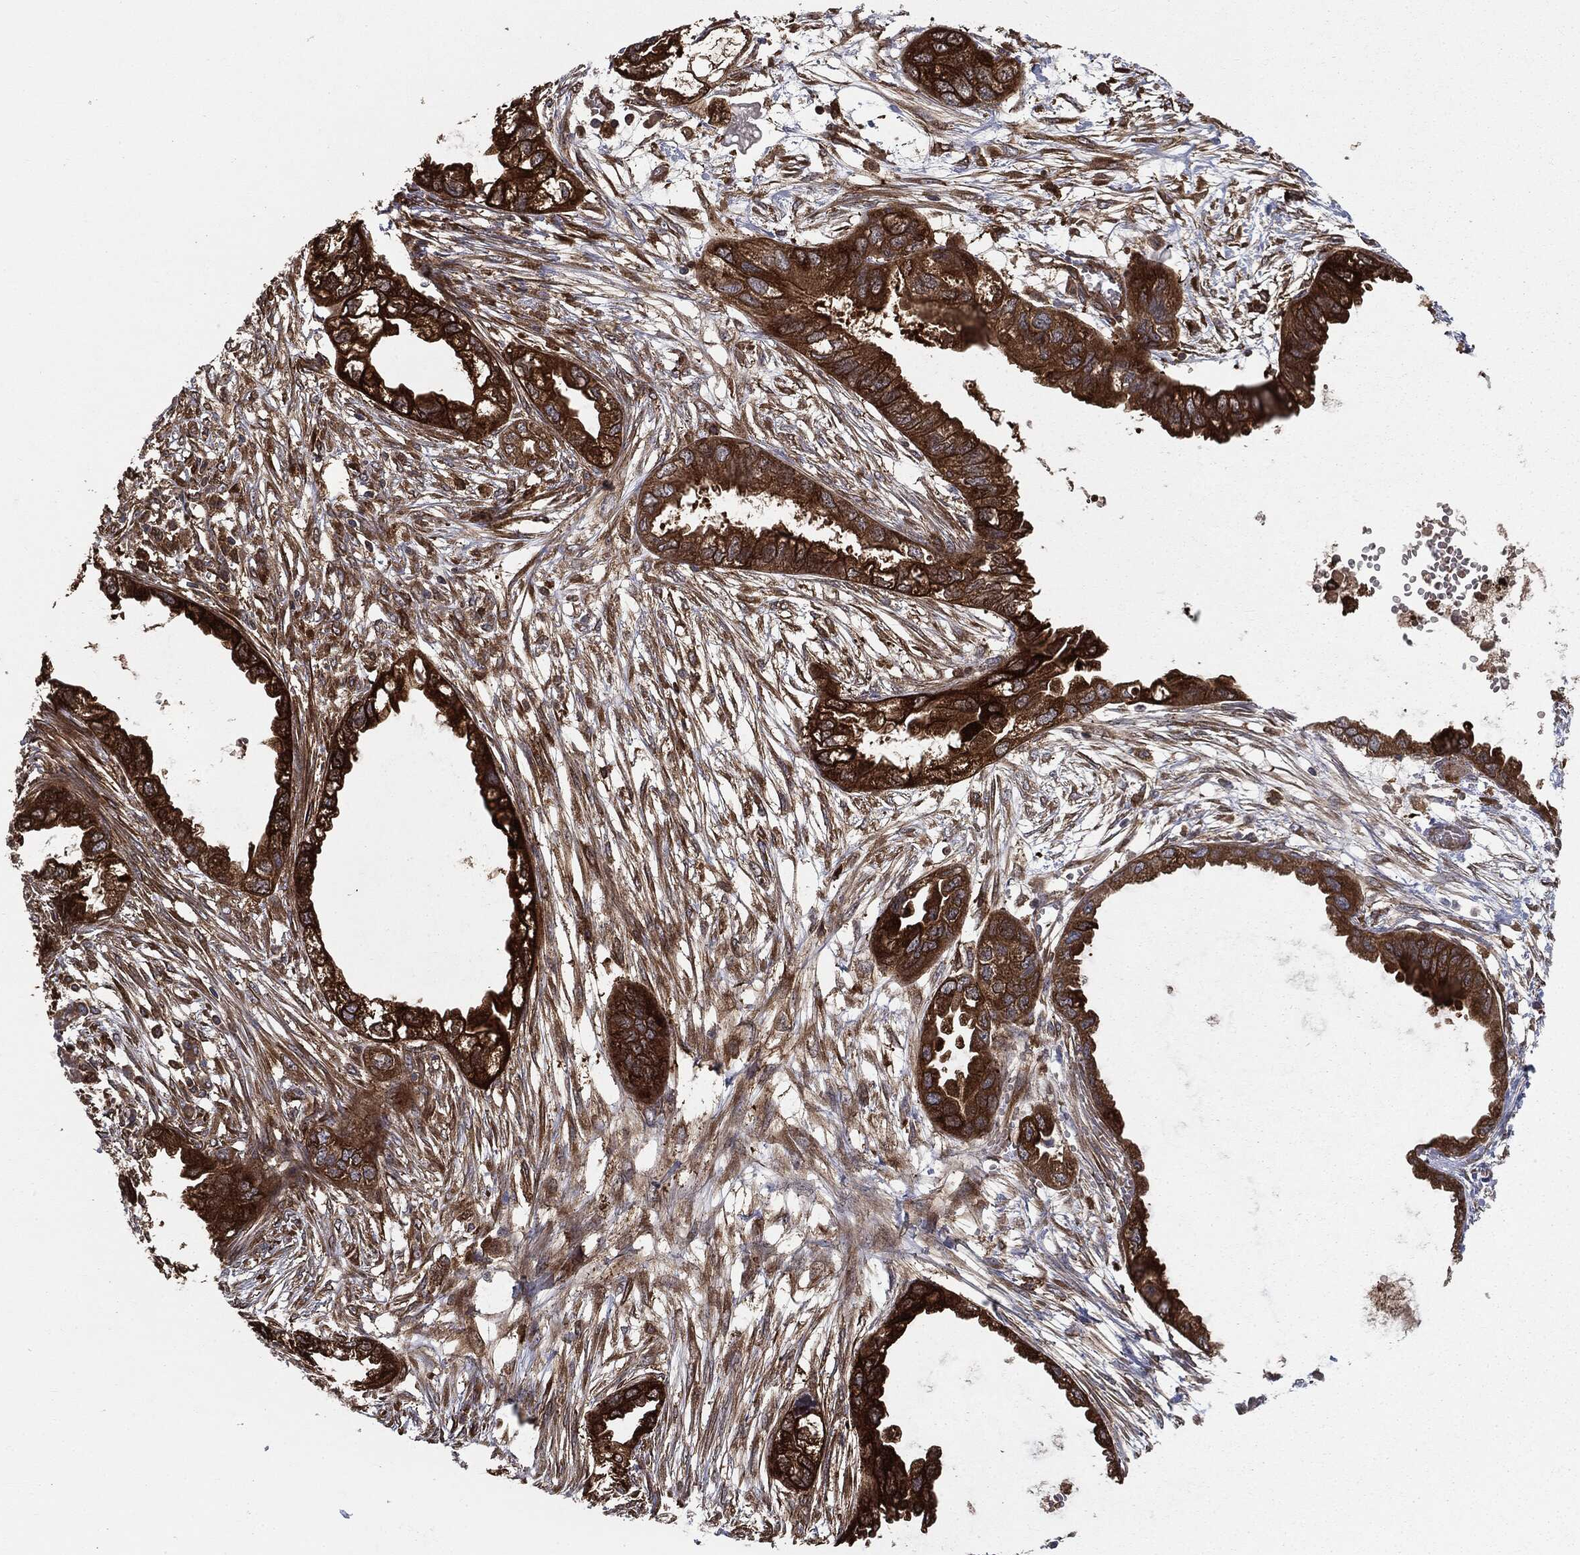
{"staining": {"intensity": "strong", "quantity": ">75%", "location": "cytoplasmic/membranous"}, "tissue": "endometrial cancer", "cell_type": "Tumor cells", "image_type": "cancer", "snomed": [{"axis": "morphology", "description": "Adenocarcinoma, NOS"}, {"axis": "morphology", "description": "Adenocarcinoma, metastatic, NOS"}, {"axis": "topography", "description": "Adipose tissue"}, {"axis": "topography", "description": "Endometrium"}], "caption": "Immunohistochemical staining of human endometrial cancer (adenocarcinoma) exhibits high levels of strong cytoplasmic/membranous protein staining in about >75% of tumor cells. (DAB (3,3'-diaminobenzidine) IHC with brightfield microscopy, high magnification).", "gene": "GNB5", "patient": {"sex": "female", "age": 67}}